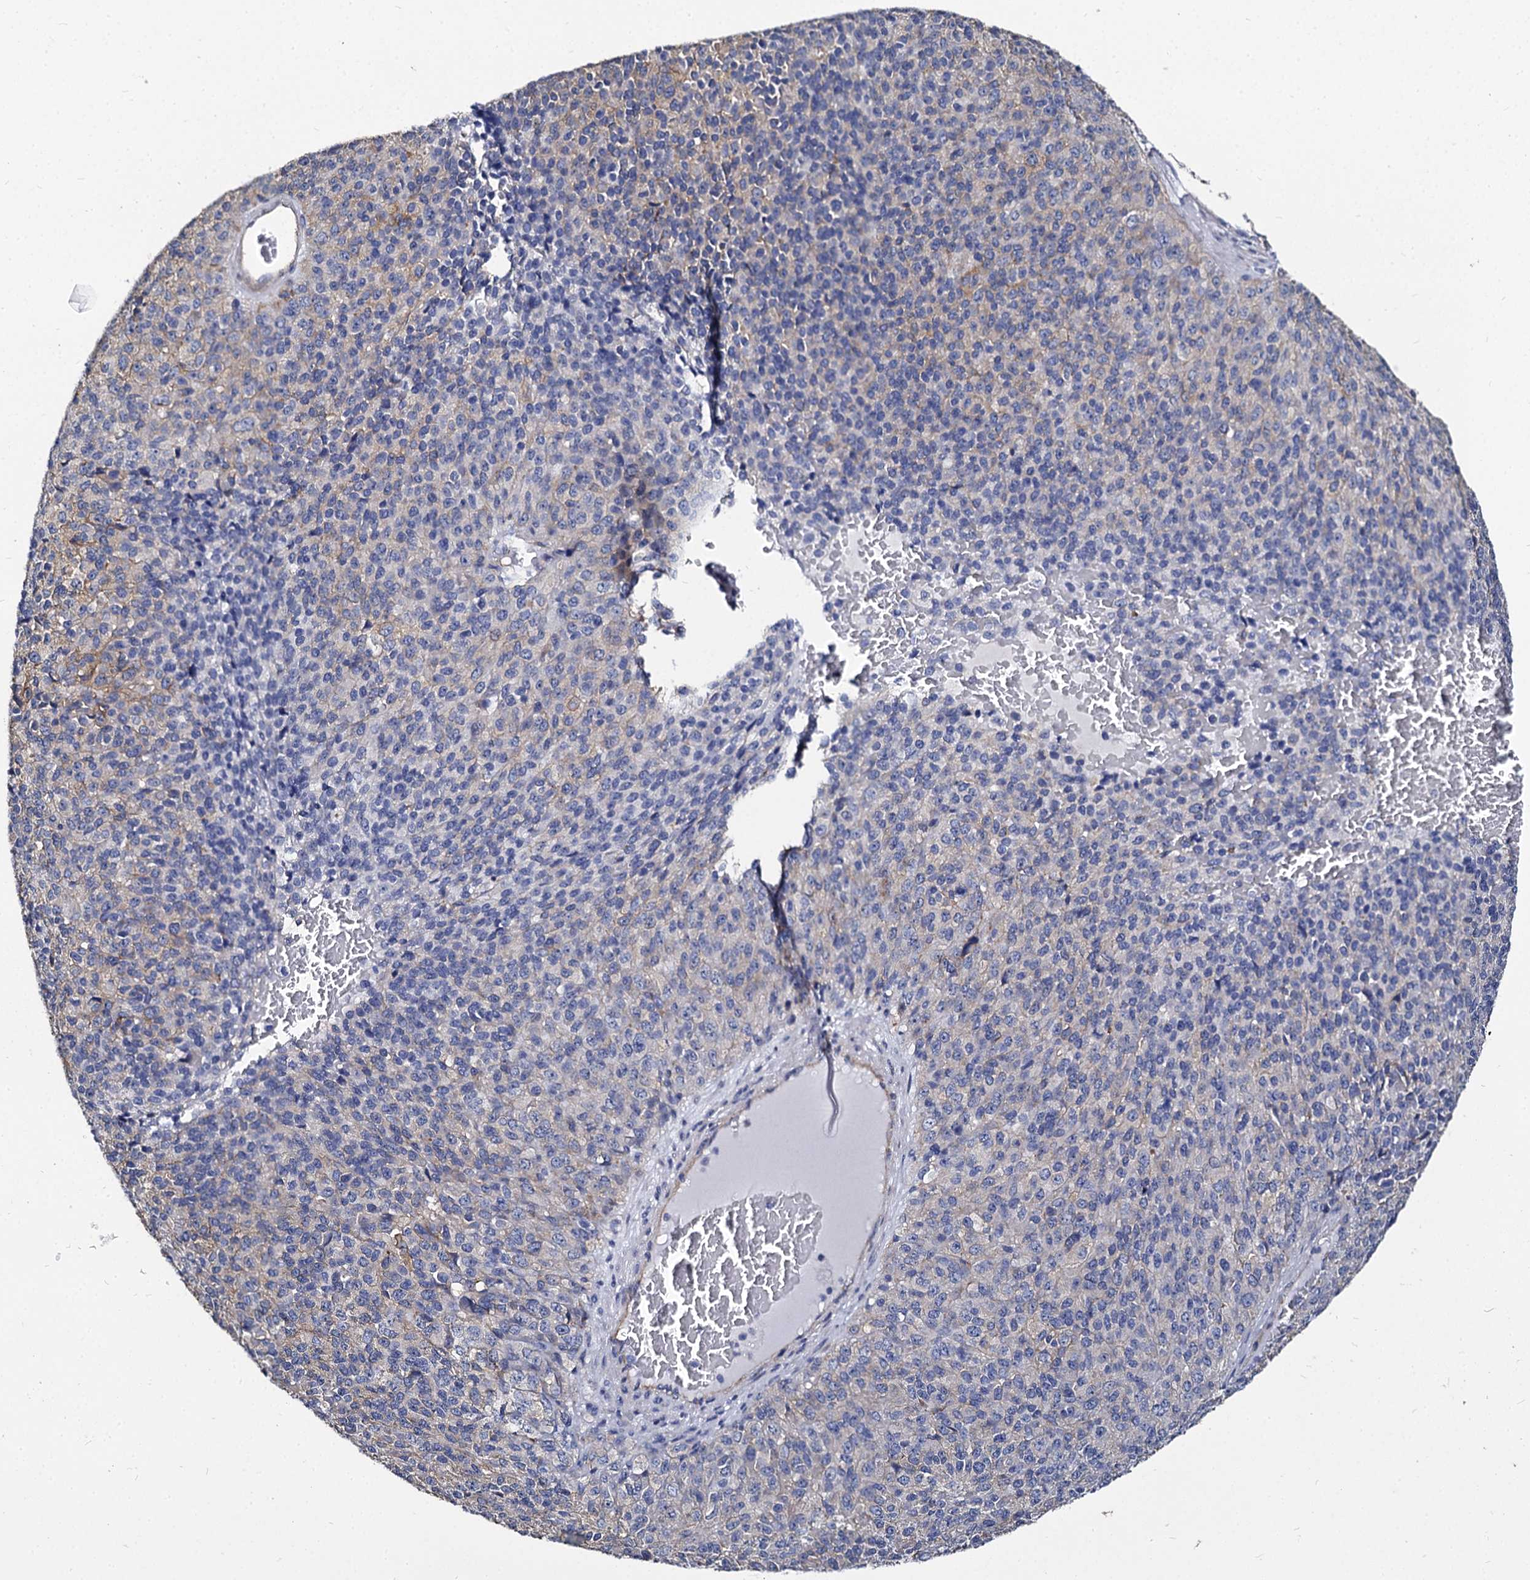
{"staining": {"intensity": "negative", "quantity": "none", "location": "none"}, "tissue": "melanoma", "cell_type": "Tumor cells", "image_type": "cancer", "snomed": [{"axis": "morphology", "description": "Malignant melanoma, Metastatic site"}, {"axis": "topography", "description": "Brain"}], "caption": "Human melanoma stained for a protein using IHC exhibits no expression in tumor cells.", "gene": "CBFB", "patient": {"sex": "female", "age": 56}}